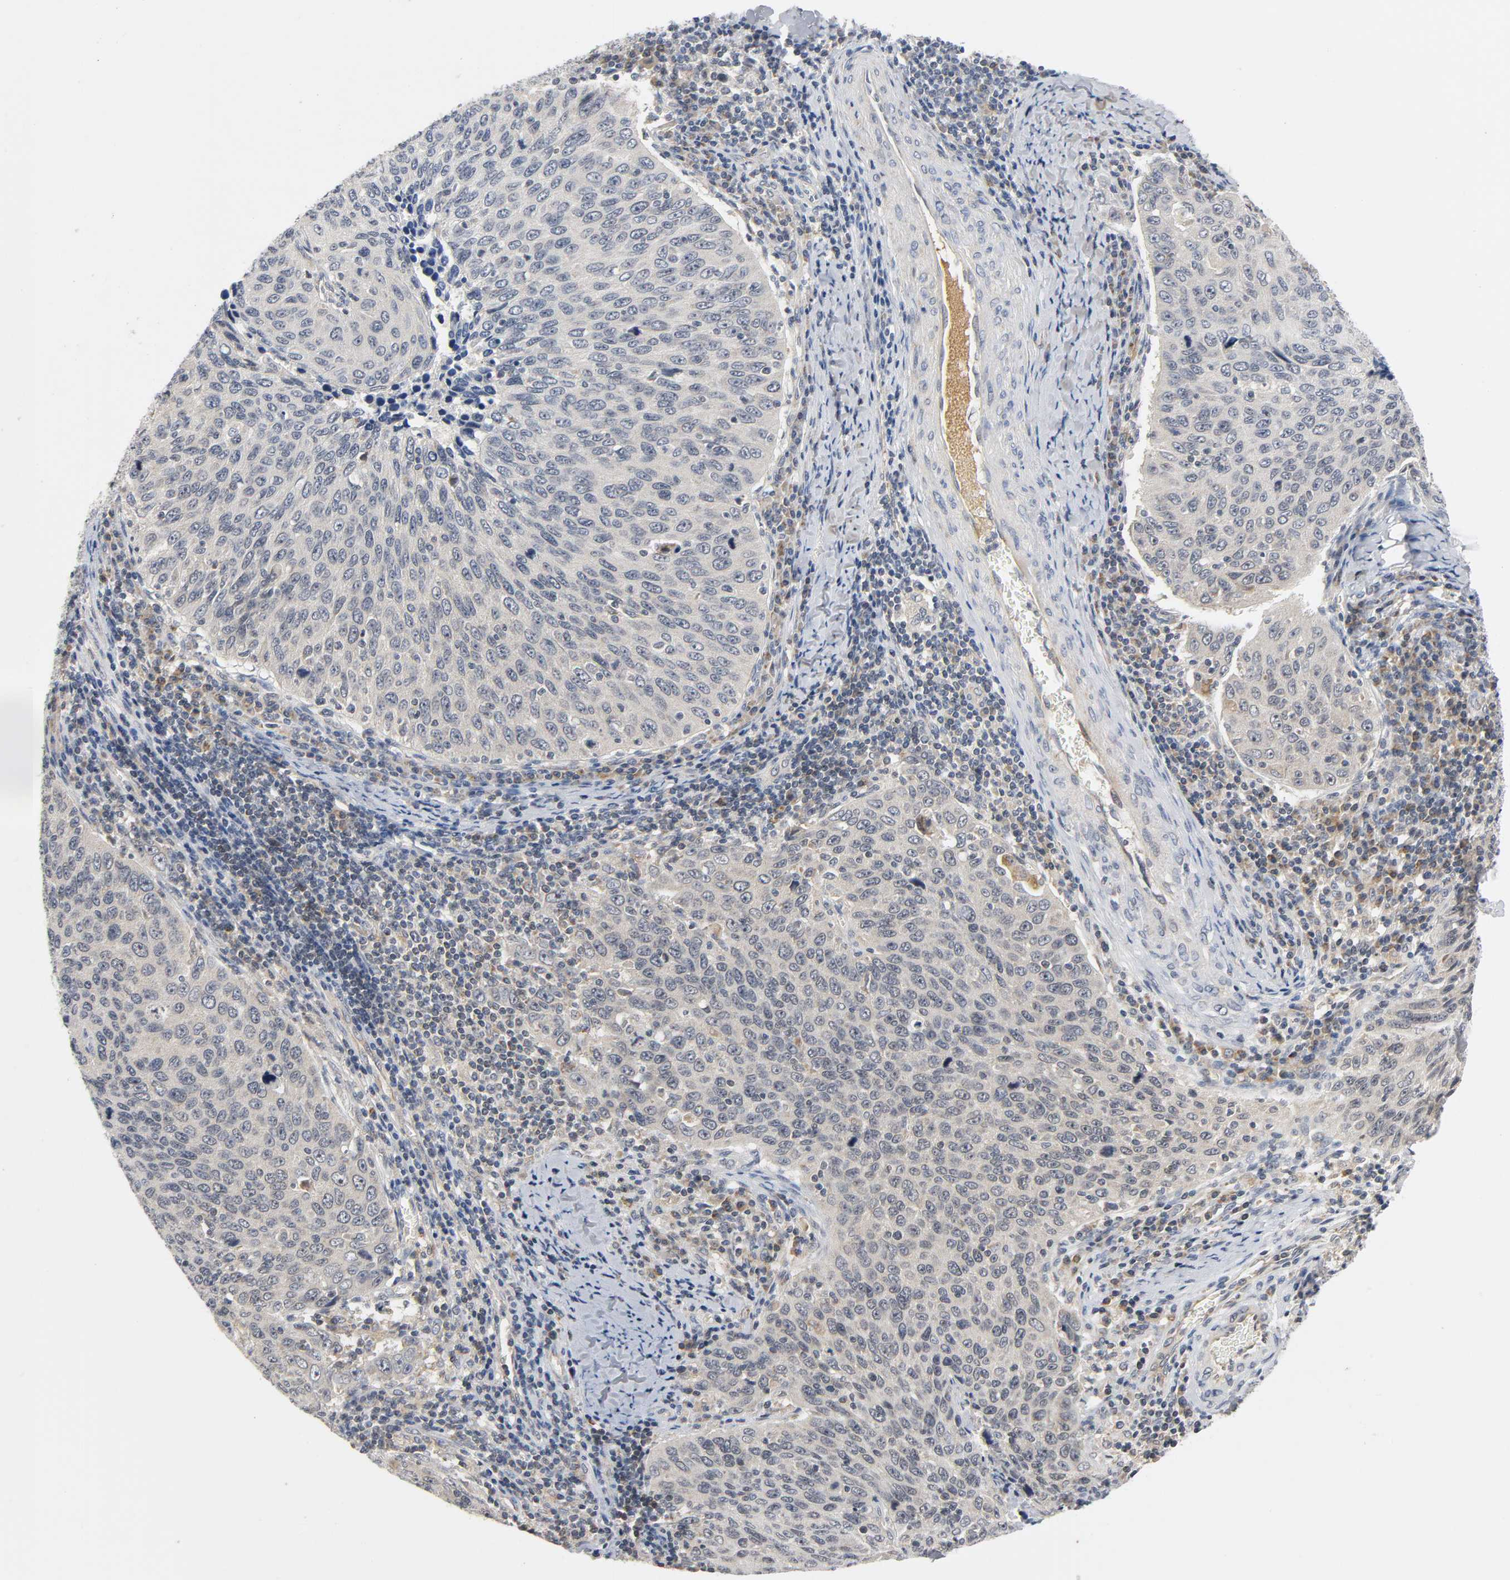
{"staining": {"intensity": "weak", "quantity": "<25%", "location": "cytoplasmic/membranous"}, "tissue": "cervical cancer", "cell_type": "Tumor cells", "image_type": "cancer", "snomed": [{"axis": "morphology", "description": "Squamous cell carcinoma, NOS"}, {"axis": "topography", "description": "Cervix"}], "caption": "Squamous cell carcinoma (cervical) was stained to show a protein in brown. There is no significant expression in tumor cells.", "gene": "NRP1", "patient": {"sex": "female", "age": 53}}